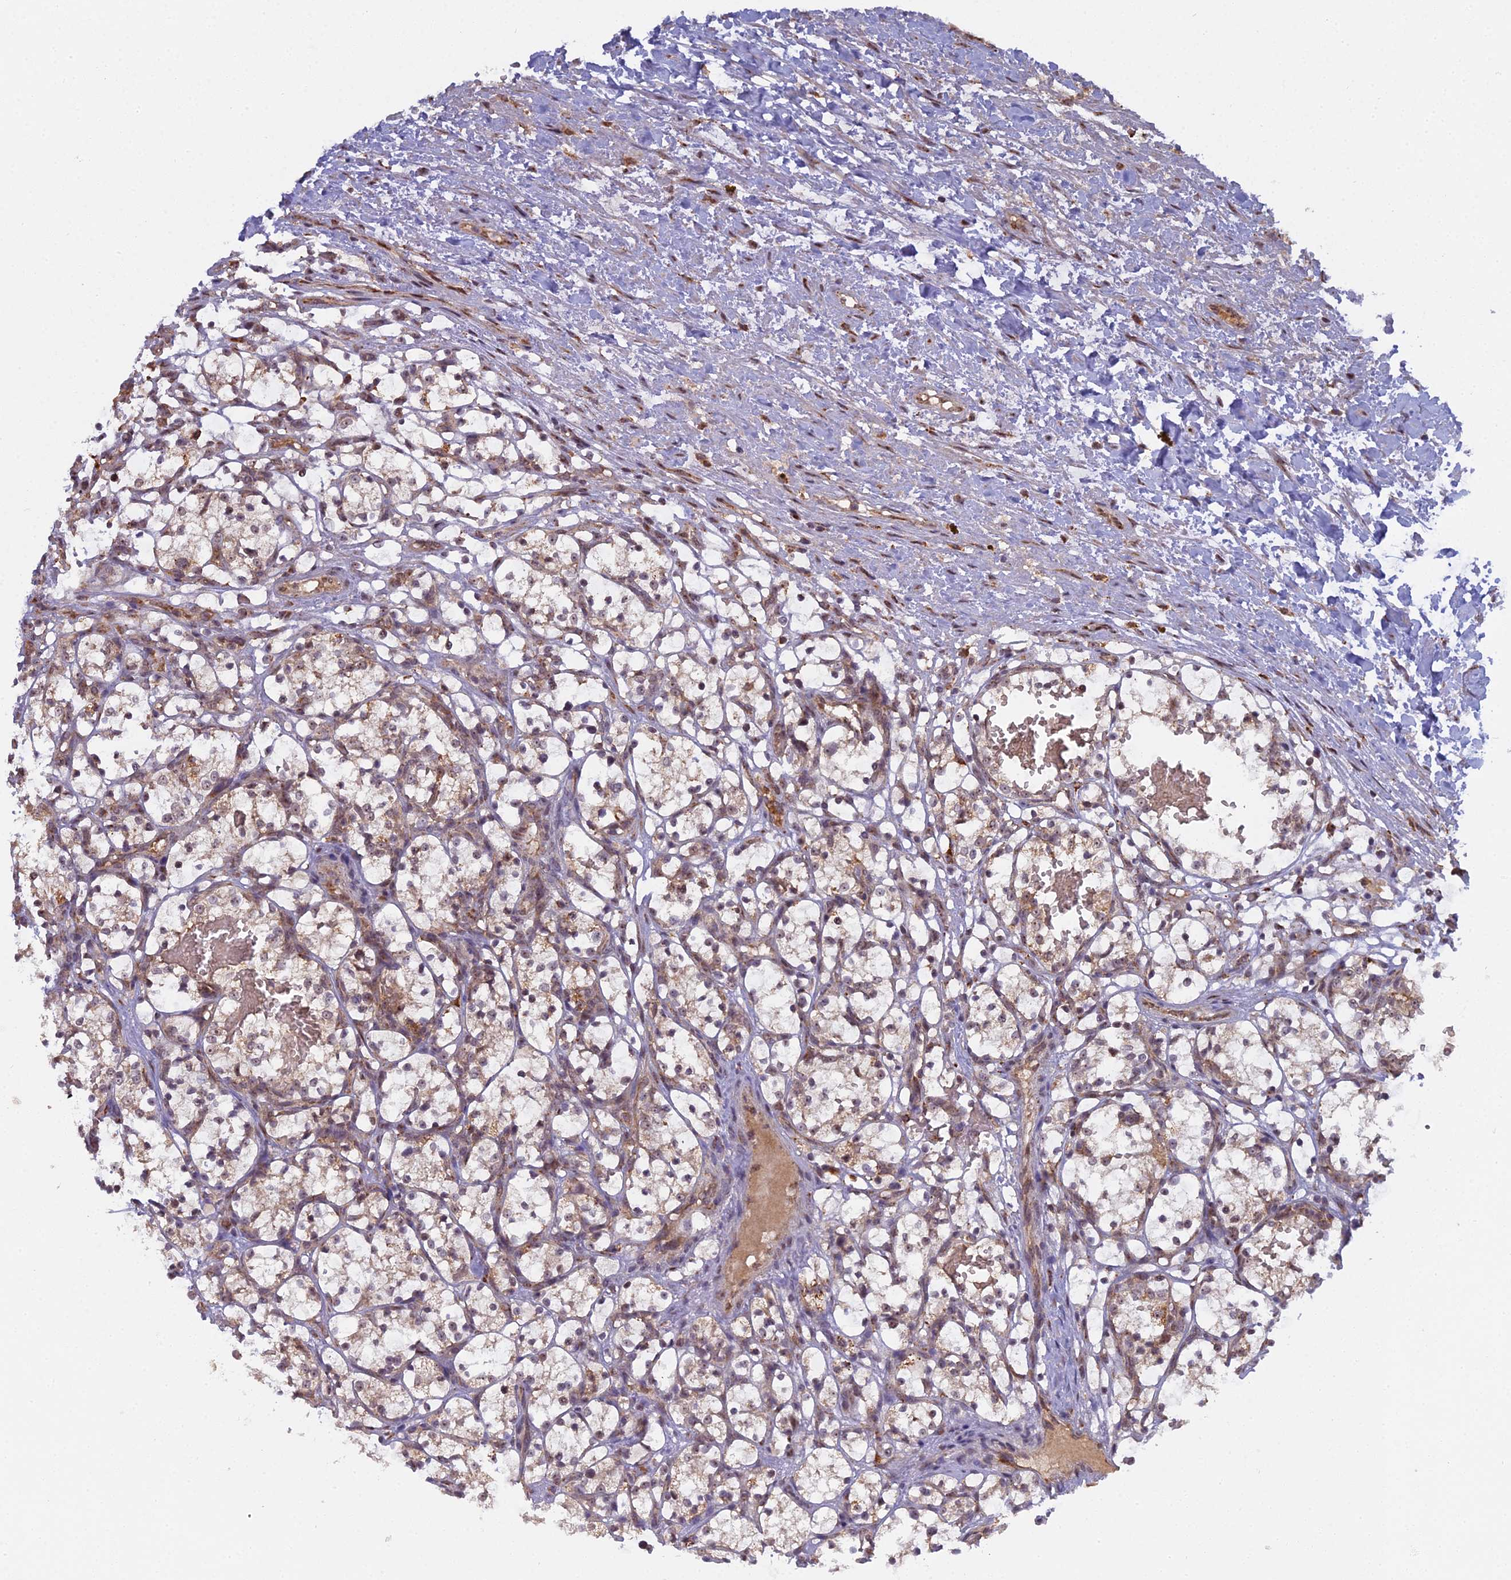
{"staining": {"intensity": "weak", "quantity": "25%-75%", "location": "cytoplasmic/membranous,nuclear"}, "tissue": "renal cancer", "cell_type": "Tumor cells", "image_type": "cancer", "snomed": [{"axis": "morphology", "description": "Adenocarcinoma, NOS"}, {"axis": "topography", "description": "Kidney"}], "caption": "Renal cancer stained with immunohistochemistry reveals weak cytoplasmic/membranous and nuclear expression in approximately 25%-75% of tumor cells.", "gene": "MEOX1", "patient": {"sex": "female", "age": 69}}